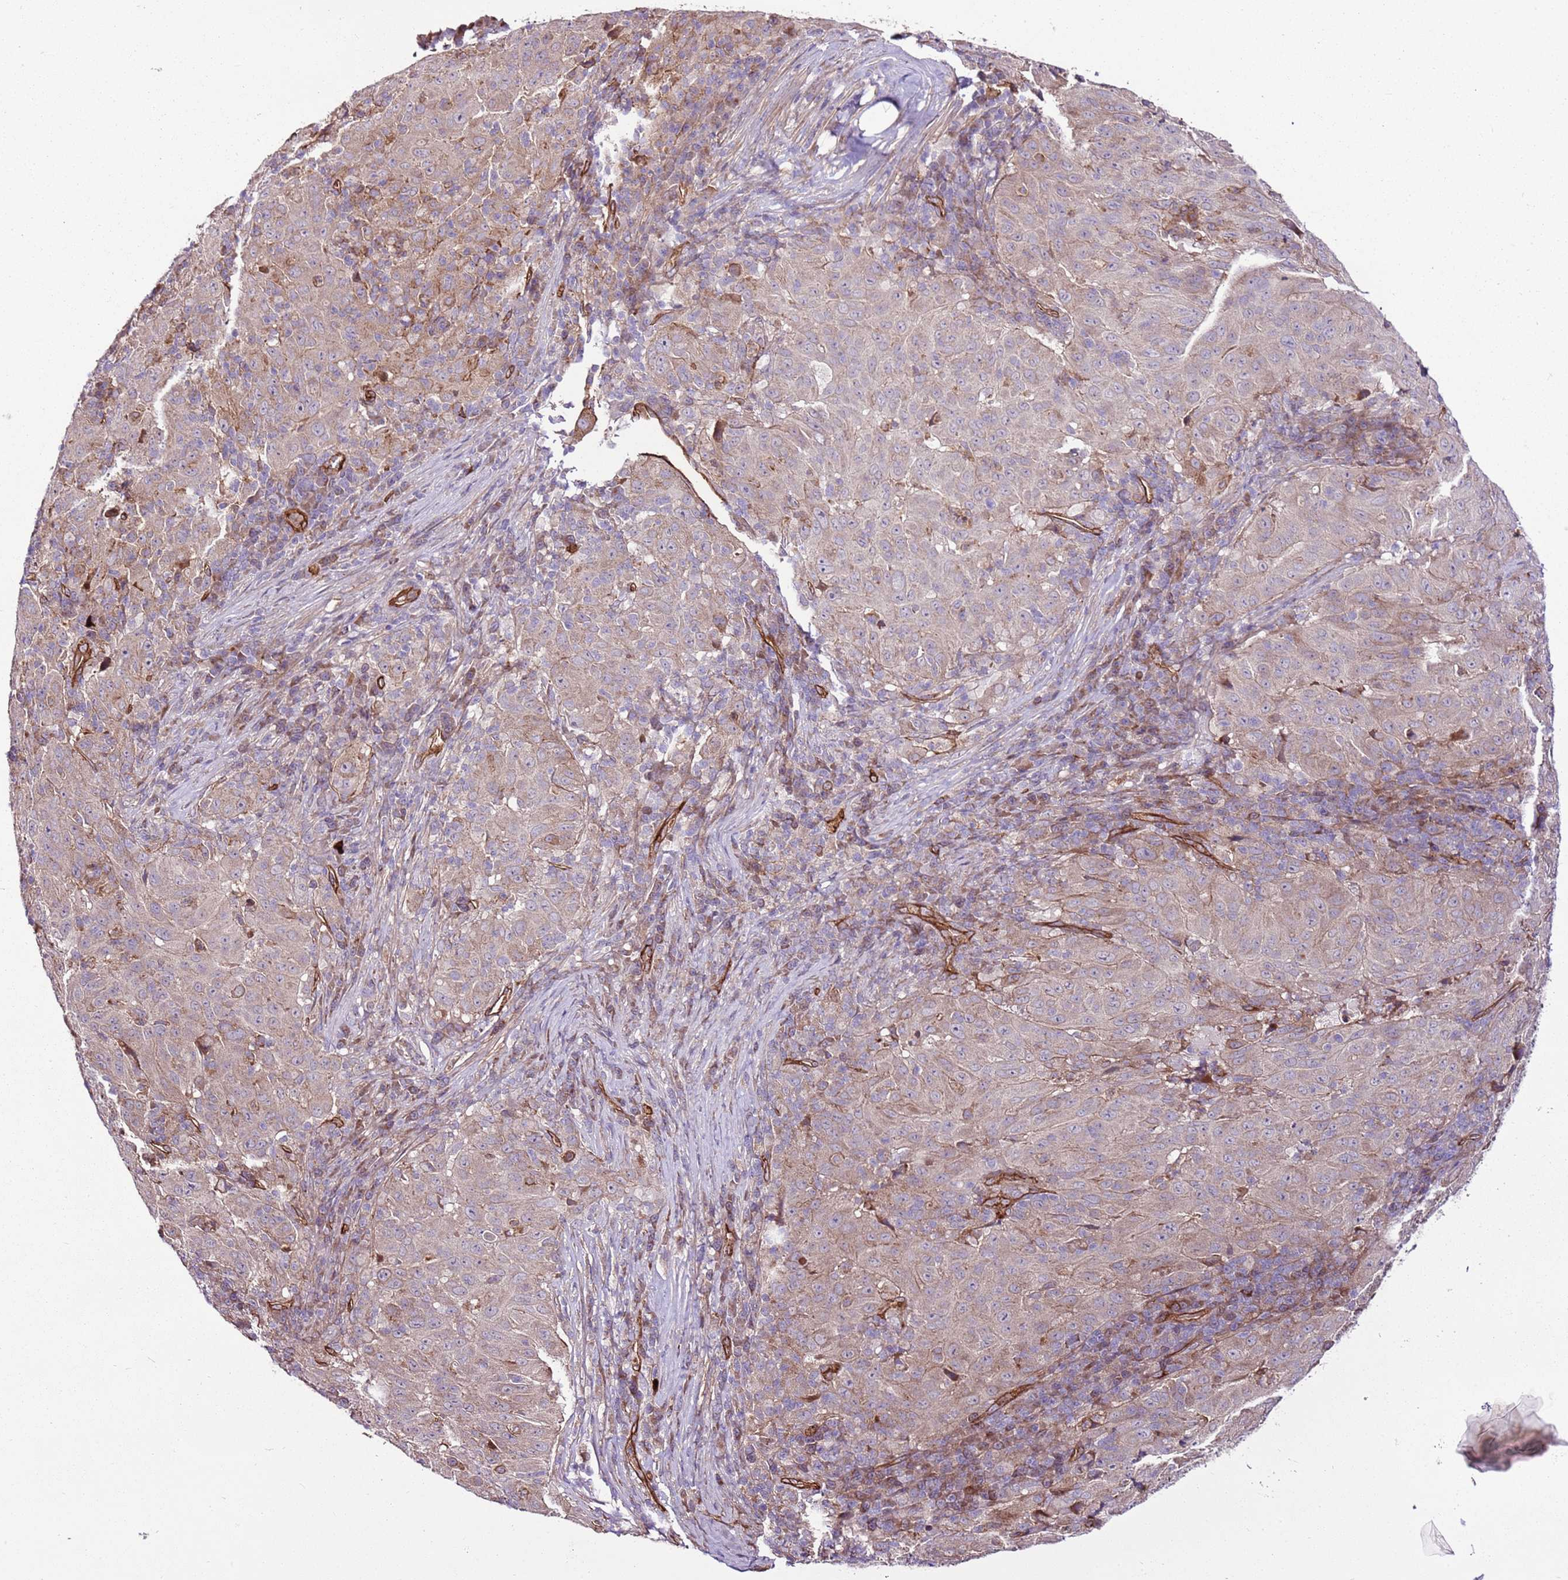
{"staining": {"intensity": "weak", "quantity": "25%-75%", "location": "cytoplasmic/membranous"}, "tissue": "pancreatic cancer", "cell_type": "Tumor cells", "image_type": "cancer", "snomed": [{"axis": "morphology", "description": "Adenocarcinoma, NOS"}, {"axis": "topography", "description": "Pancreas"}], "caption": "Human pancreatic adenocarcinoma stained with a brown dye exhibits weak cytoplasmic/membranous positive positivity in about 25%-75% of tumor cells.", "gene": "ZNF827", "patient": {"sex": "male", "age": 63}}